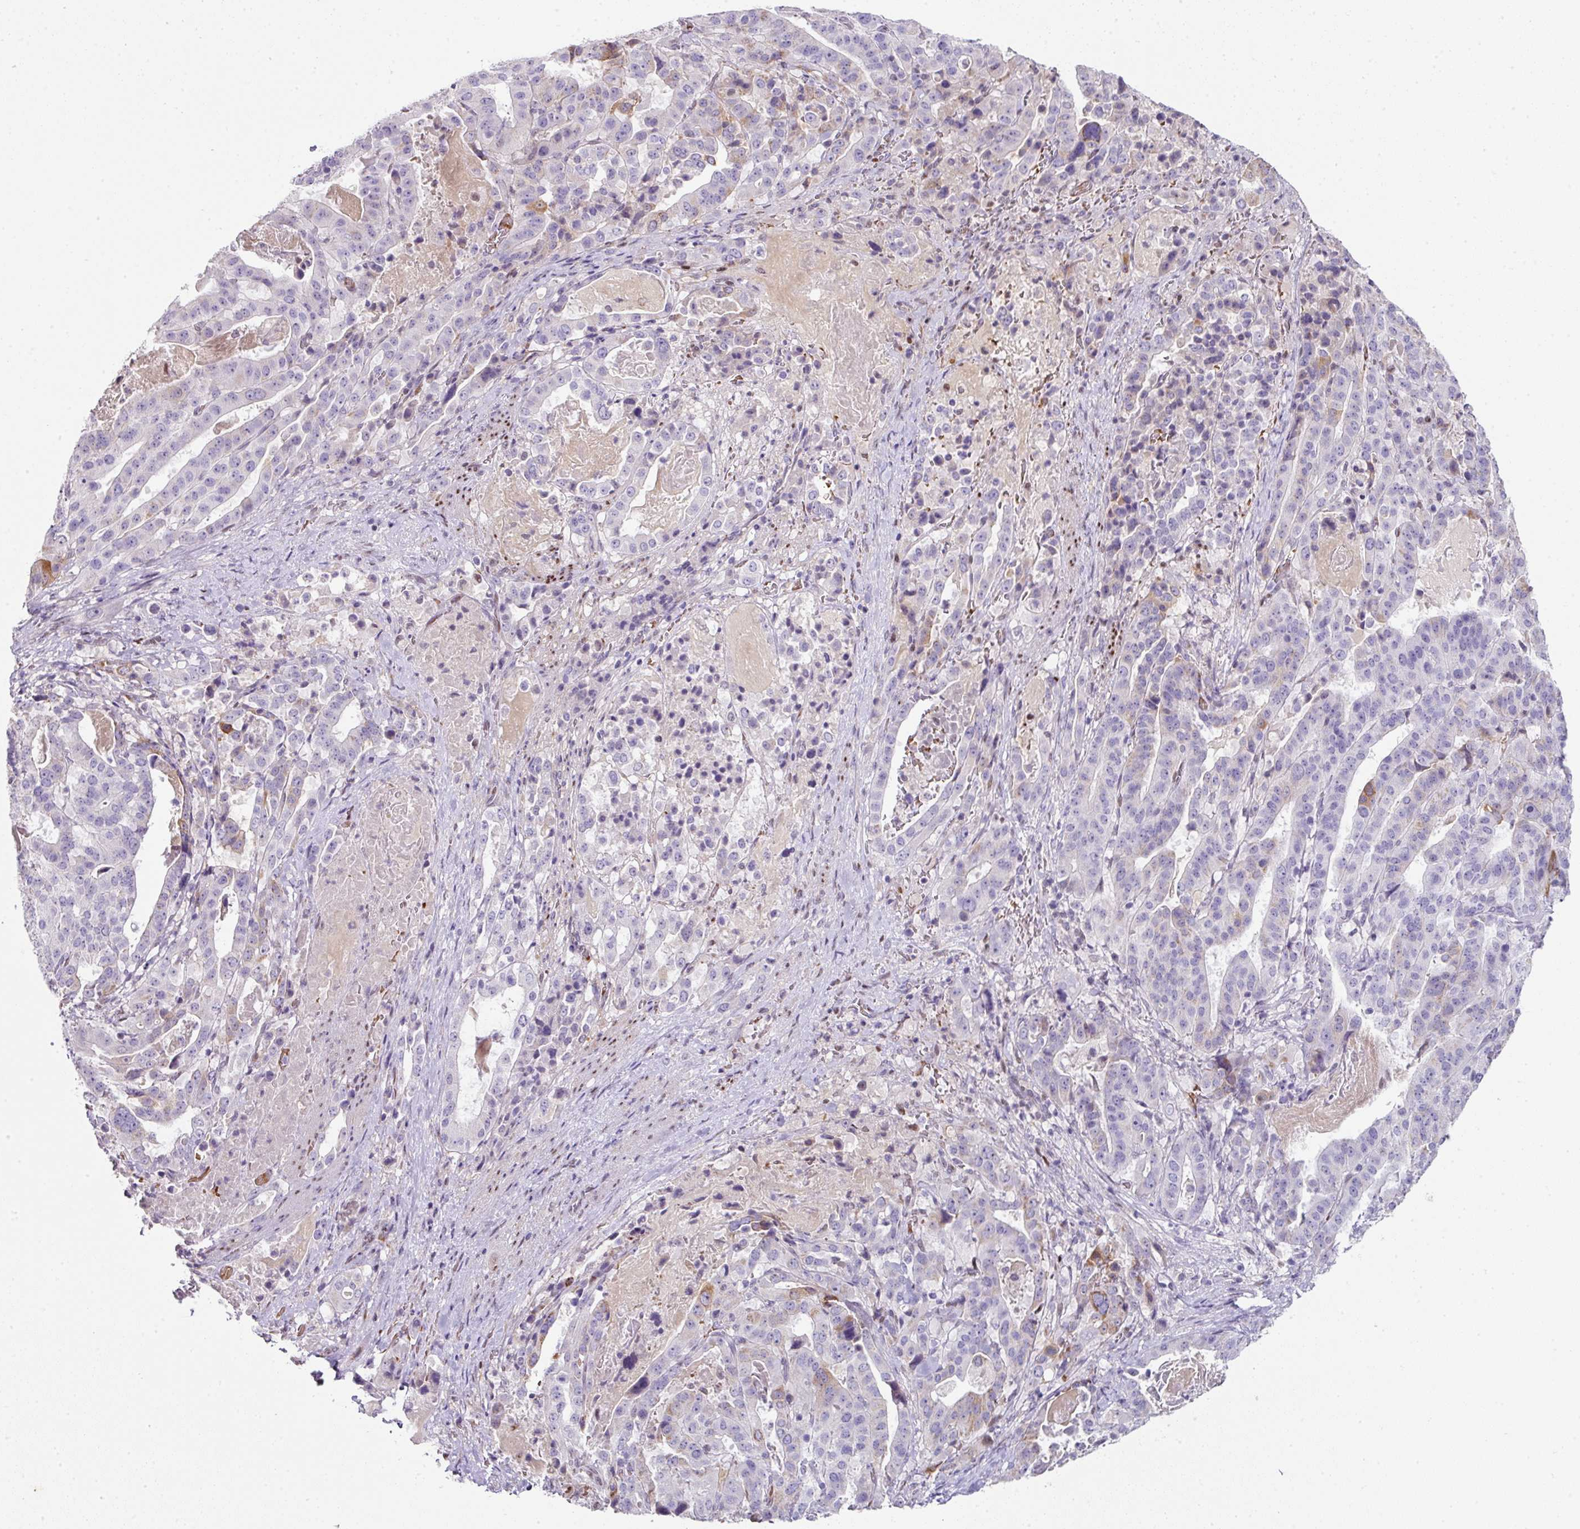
{"staining": {"intensity": "negative", "quantity": "none", "location": "none"}, "tissue": "stomach cancer", "cell_type": "Tumor cells", "image_type": "cancer", "snomed": [{"axis": "morphology", "description": "Adenocarcinoma, NOS"}, {"axis": "topography", "description": "Stomach"}], "caption": "IHC photomicrograph of neoplastic tissue: stomach adenocarcinoma stained with DAB exhibits no significant protein expression in tumor cells.", "gene": "ANKRD18A", "patient": {"sex": "male", "age": 48}}